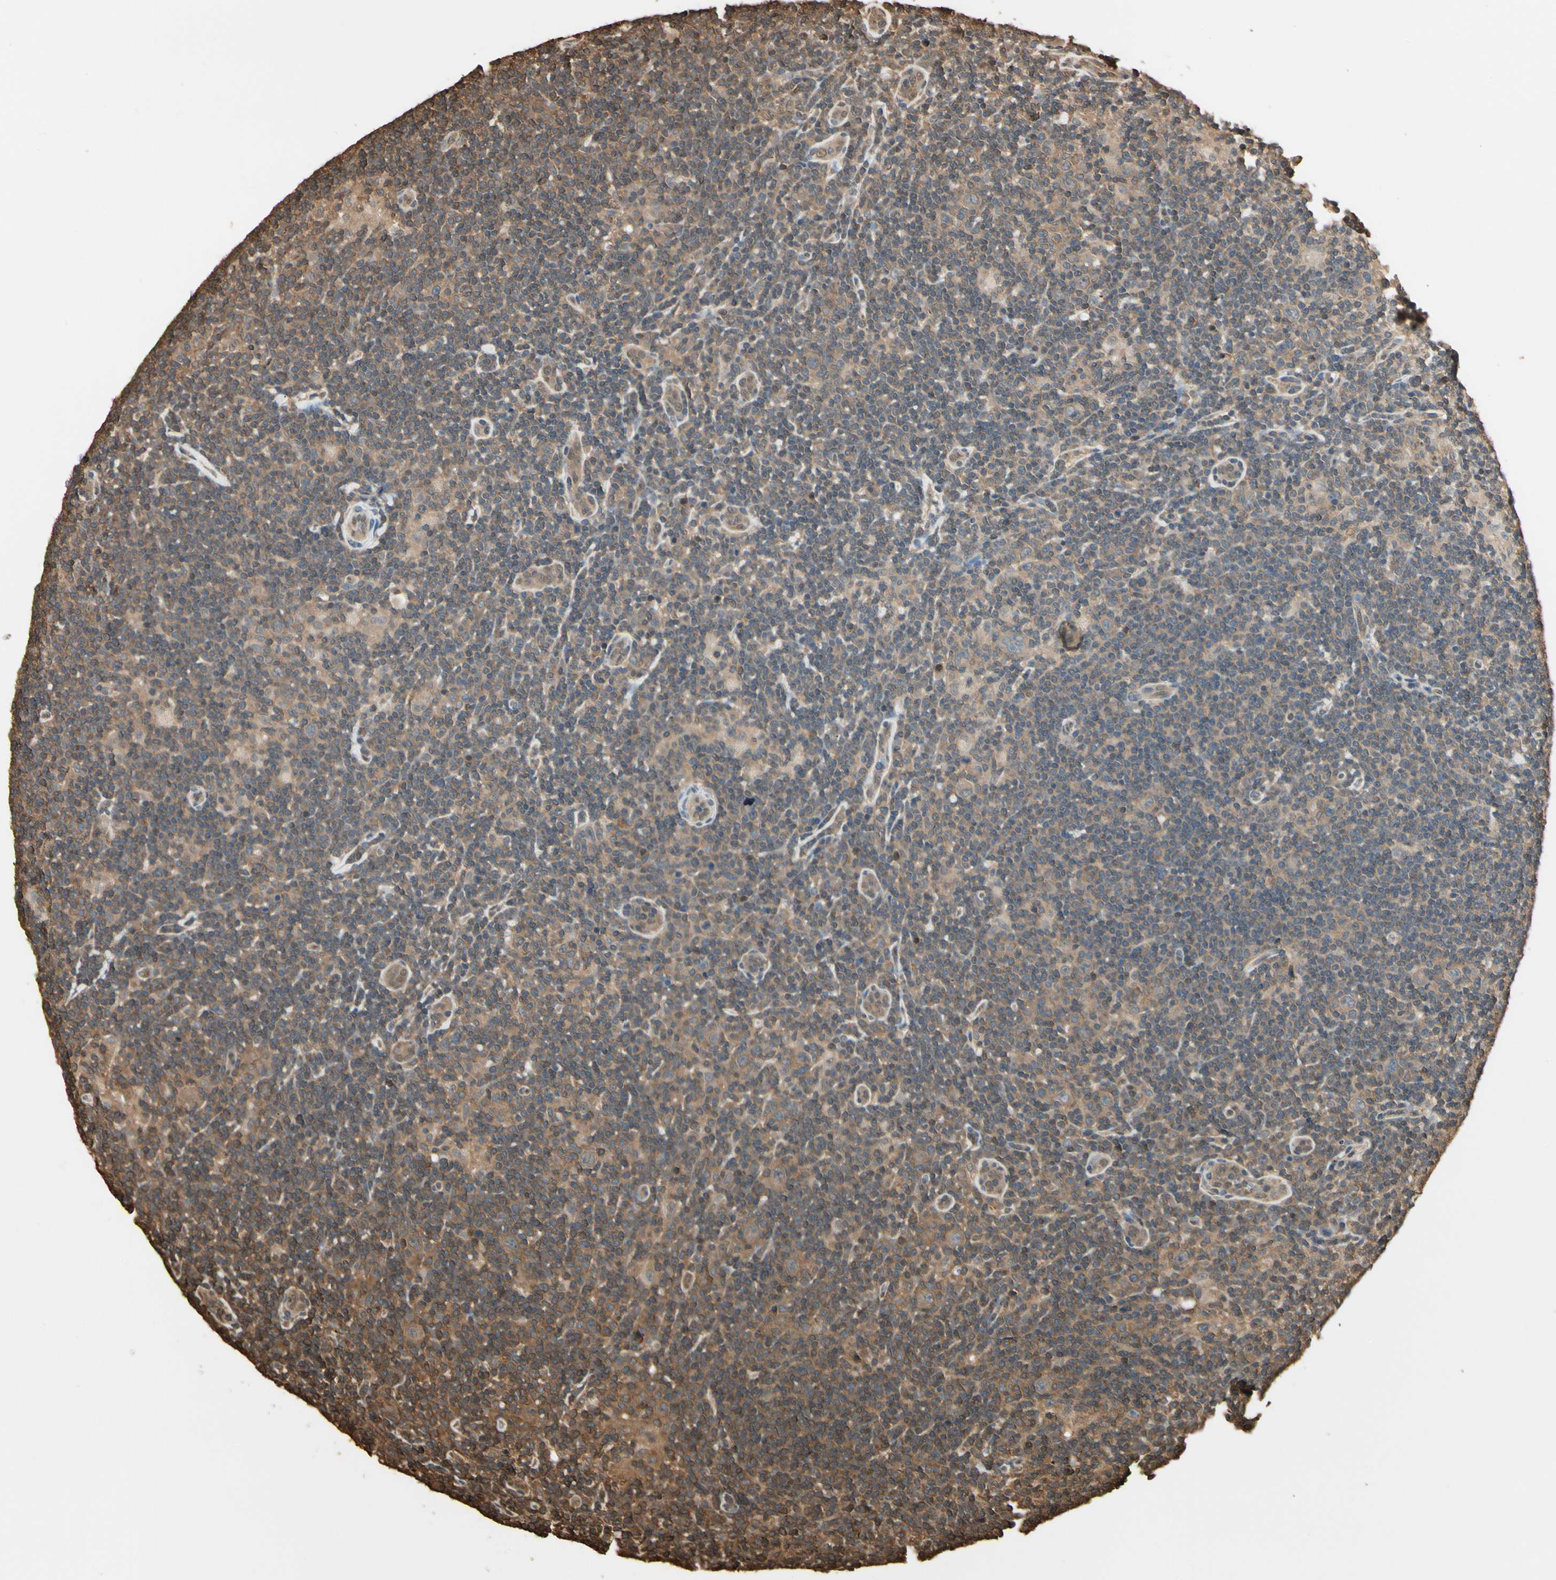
{"staining": {"intensity": "weak", "quantity": "25%-75%", "location": "cytoplasmic/membranous"}, "tissue": "lymphoma", "cell_type": "Tumor cells", "image_type": "cancer", "snomed": [{"axis": "morphology", "description": "Hodgkin's disease, NOS"}, {"axis": "topography", "description": "Lymph node"}], "caption": "DAB immunohistochemical staining of human Hodgkin's disease displays weak cytoplasmic/membranous protein positivity in approximately 25%-75% of tumor cells.", "gene": "YWHAE", "patient": {"sex": "female", "age": 57}}